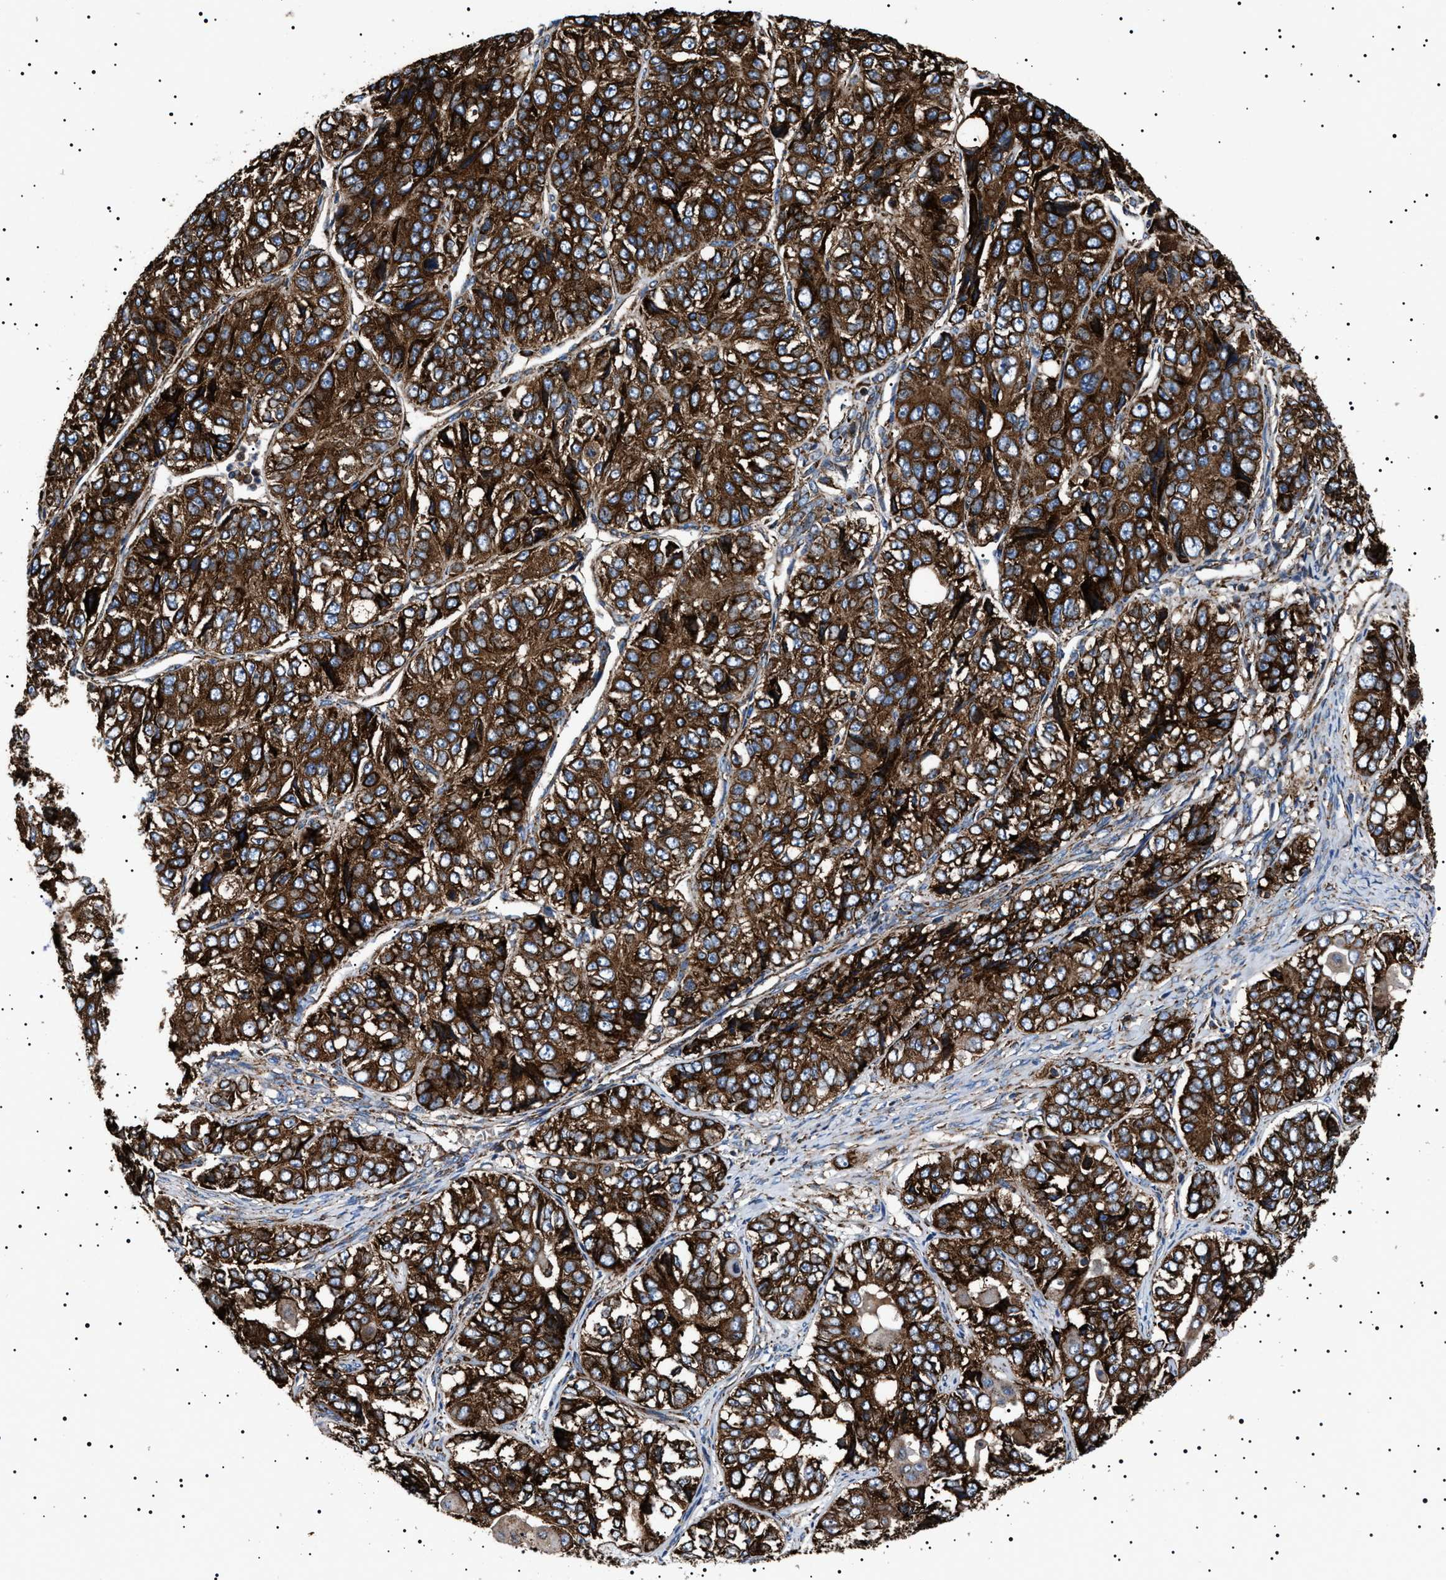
{"staining": {"intensity": "strong", "quantity": ">75%", "location": "cytoplasmic/membranous"}, "tissue": "ovarian cancer", "cell_type": "Tumor cells", "image_type": "cancer", "snomed": [{"axis": "morphology", "description": "Carcinoma, endometroid"}, {"axis": "topography", "description": "Ovary"}], "caption": "A high amount of strong cytoplasmic/membranous staining is identified in about >75% of tumor cells in endometroid carcinoma (ovarian) tissue.", "gene": "TOP1MT", "patient": {"sex": "female", "age": 51}}